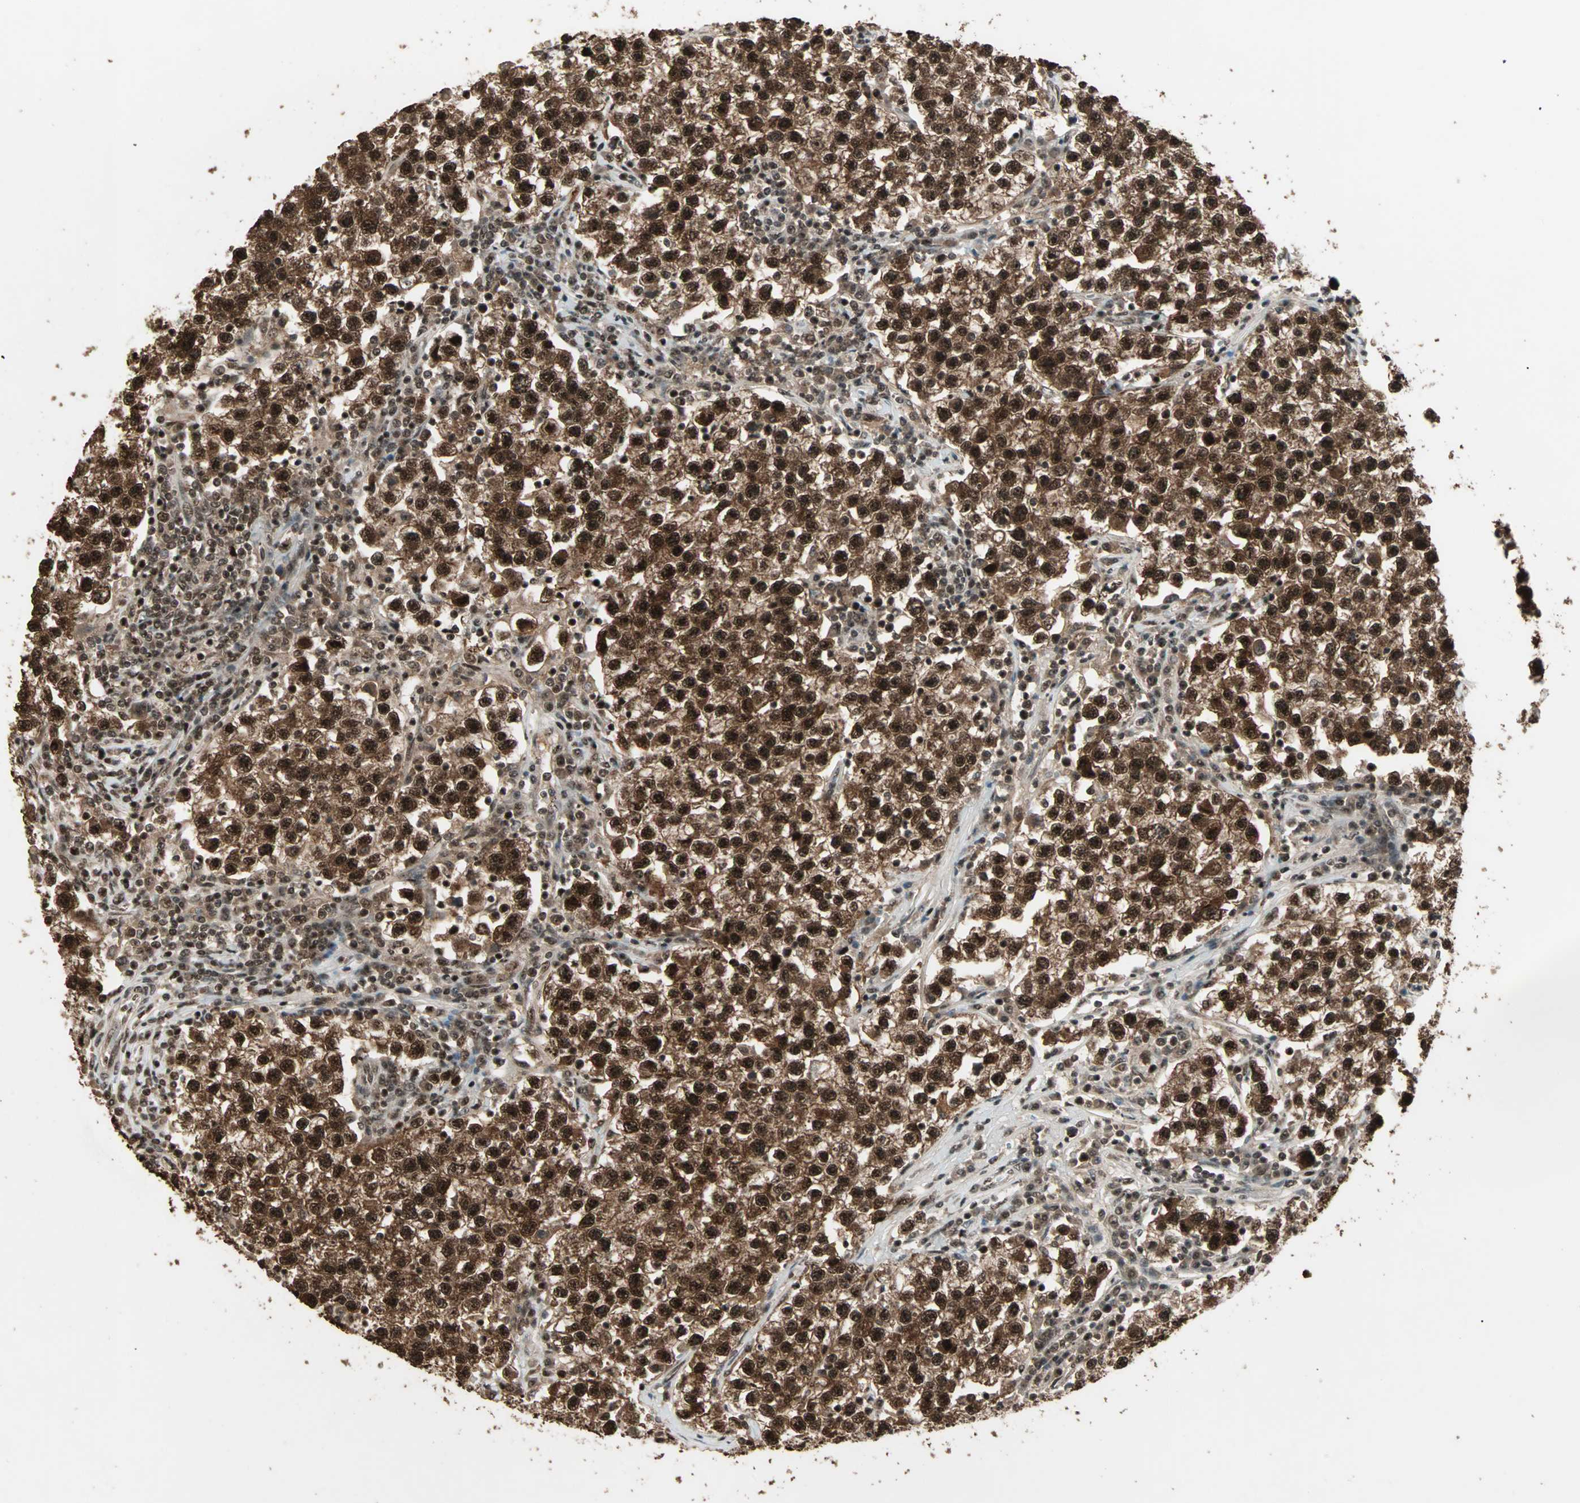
{"staining": {"intensity": "strong", "quantity": ">75%", "location": "cytoplasmic/membranous,nuclear"}, "tissue": "testis cancer", "cell_type": "Tumor cells", "image_type": "cancer", "snomed": [{"axis": "morphology", "description": "Seminoma, NOS"}, {"axis": "topography", "description": "Testis"}], "caption": "Seminoma (testis) was stained to show a protein in brown. There is high levels of strong cytoplasmic/membranous and nuclear expression in approximately >75% of tumor cells.", "gene": "ZNF44", "patient": {"sex": "male", "age": 22}}